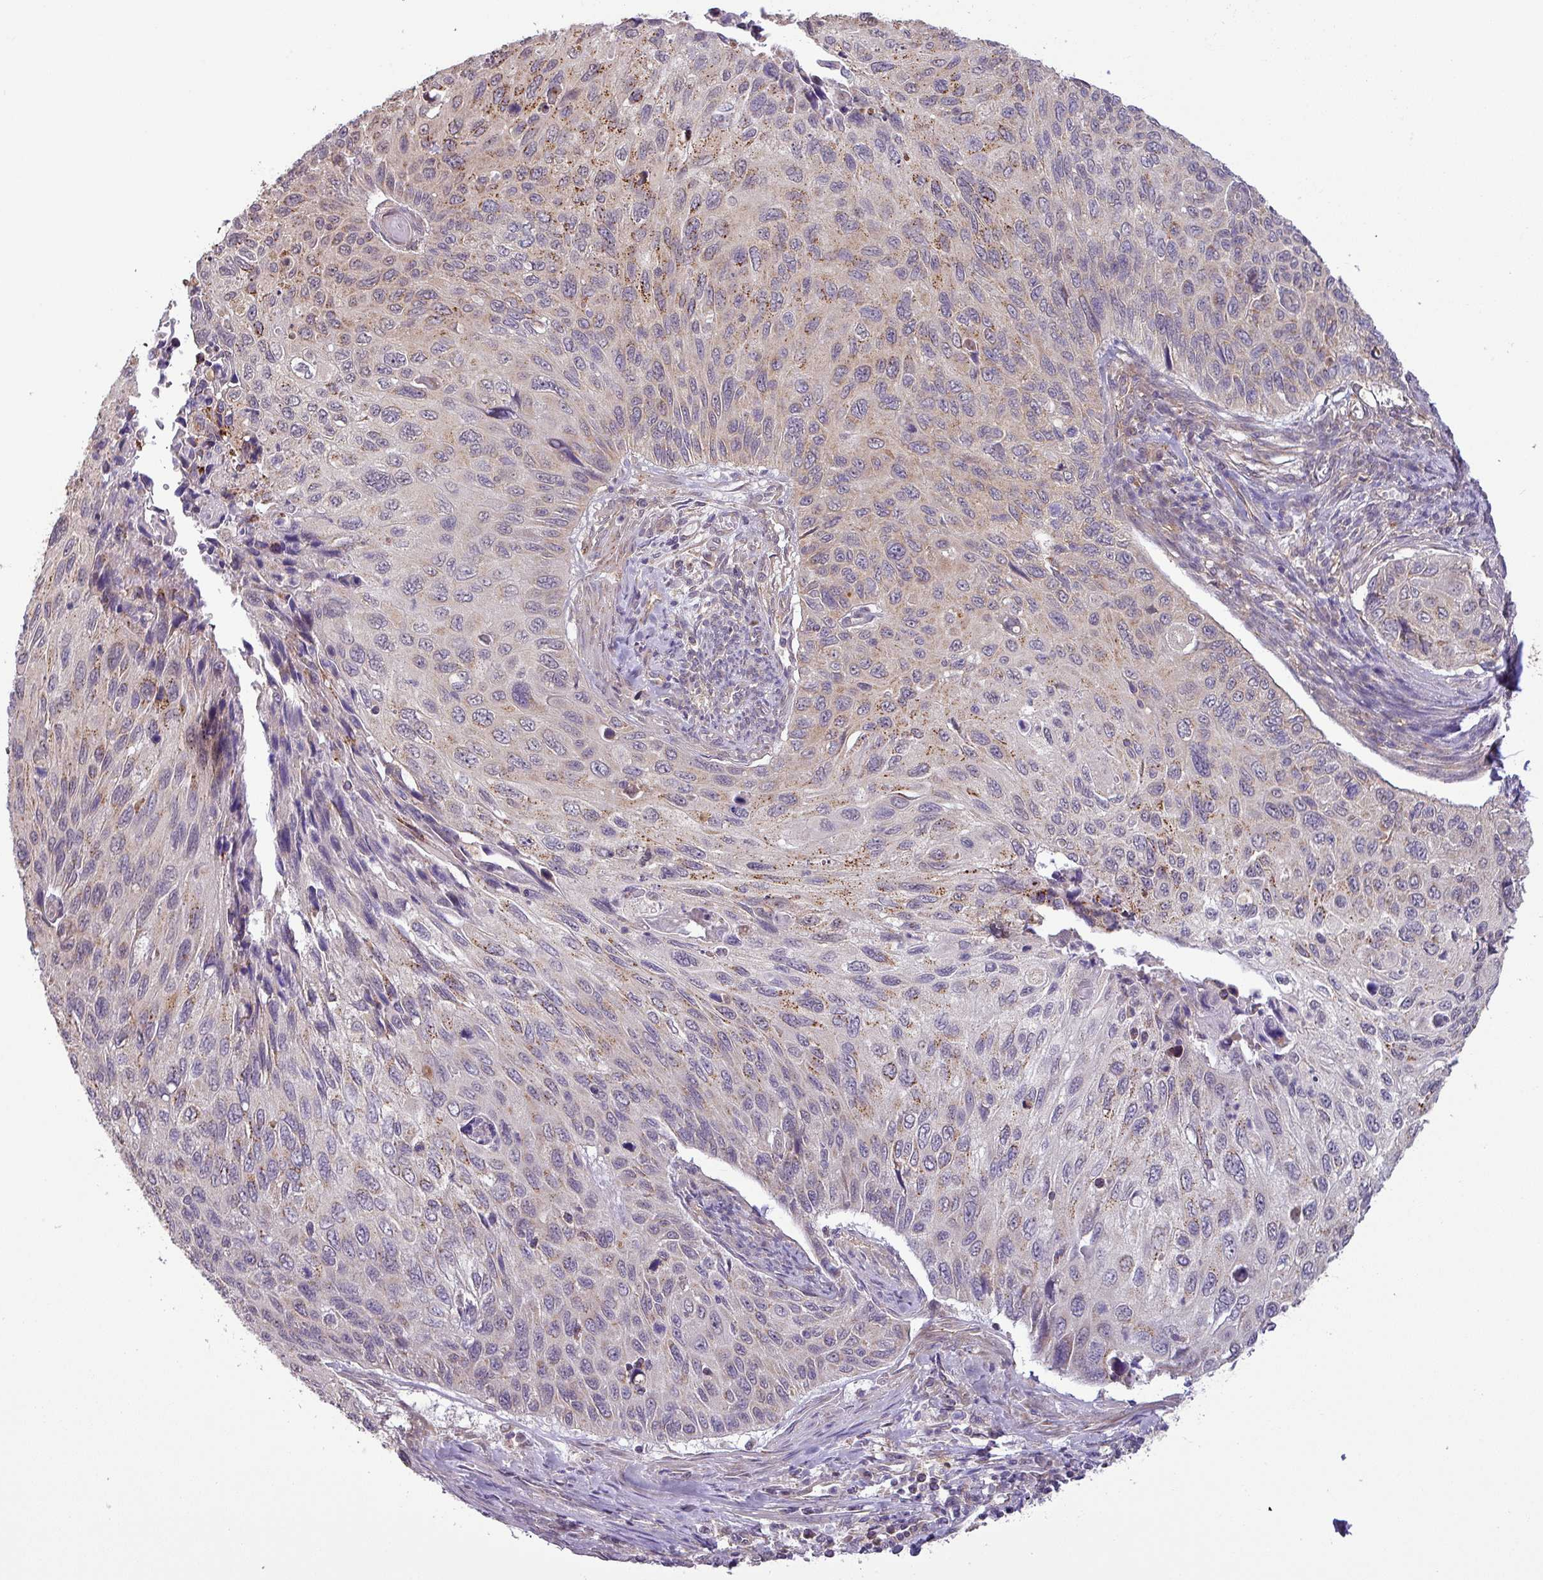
{"staining": {"intensity": "moderate", "quantity": "<25%", "location": "cytoplasmic/membranous"}, "tissue": "cervical cancer", "cell_type": "Tumor cells", "image_type": "cancer", "snomed": [{"axis": "morphology", "description": "Squamous cell carcinoma, NOS"}, {"axis": "topography", "description": "Cervix"}], "caption": "Approximately <25% of tumor cells in human cervical squamous cell carcinoma show moderate cytoplasmic/membranous protein positivity as visualized by brown immunohistochemical staining.", "gene": "GALNT12", "patient": {"sex": "female", "age": 70}}